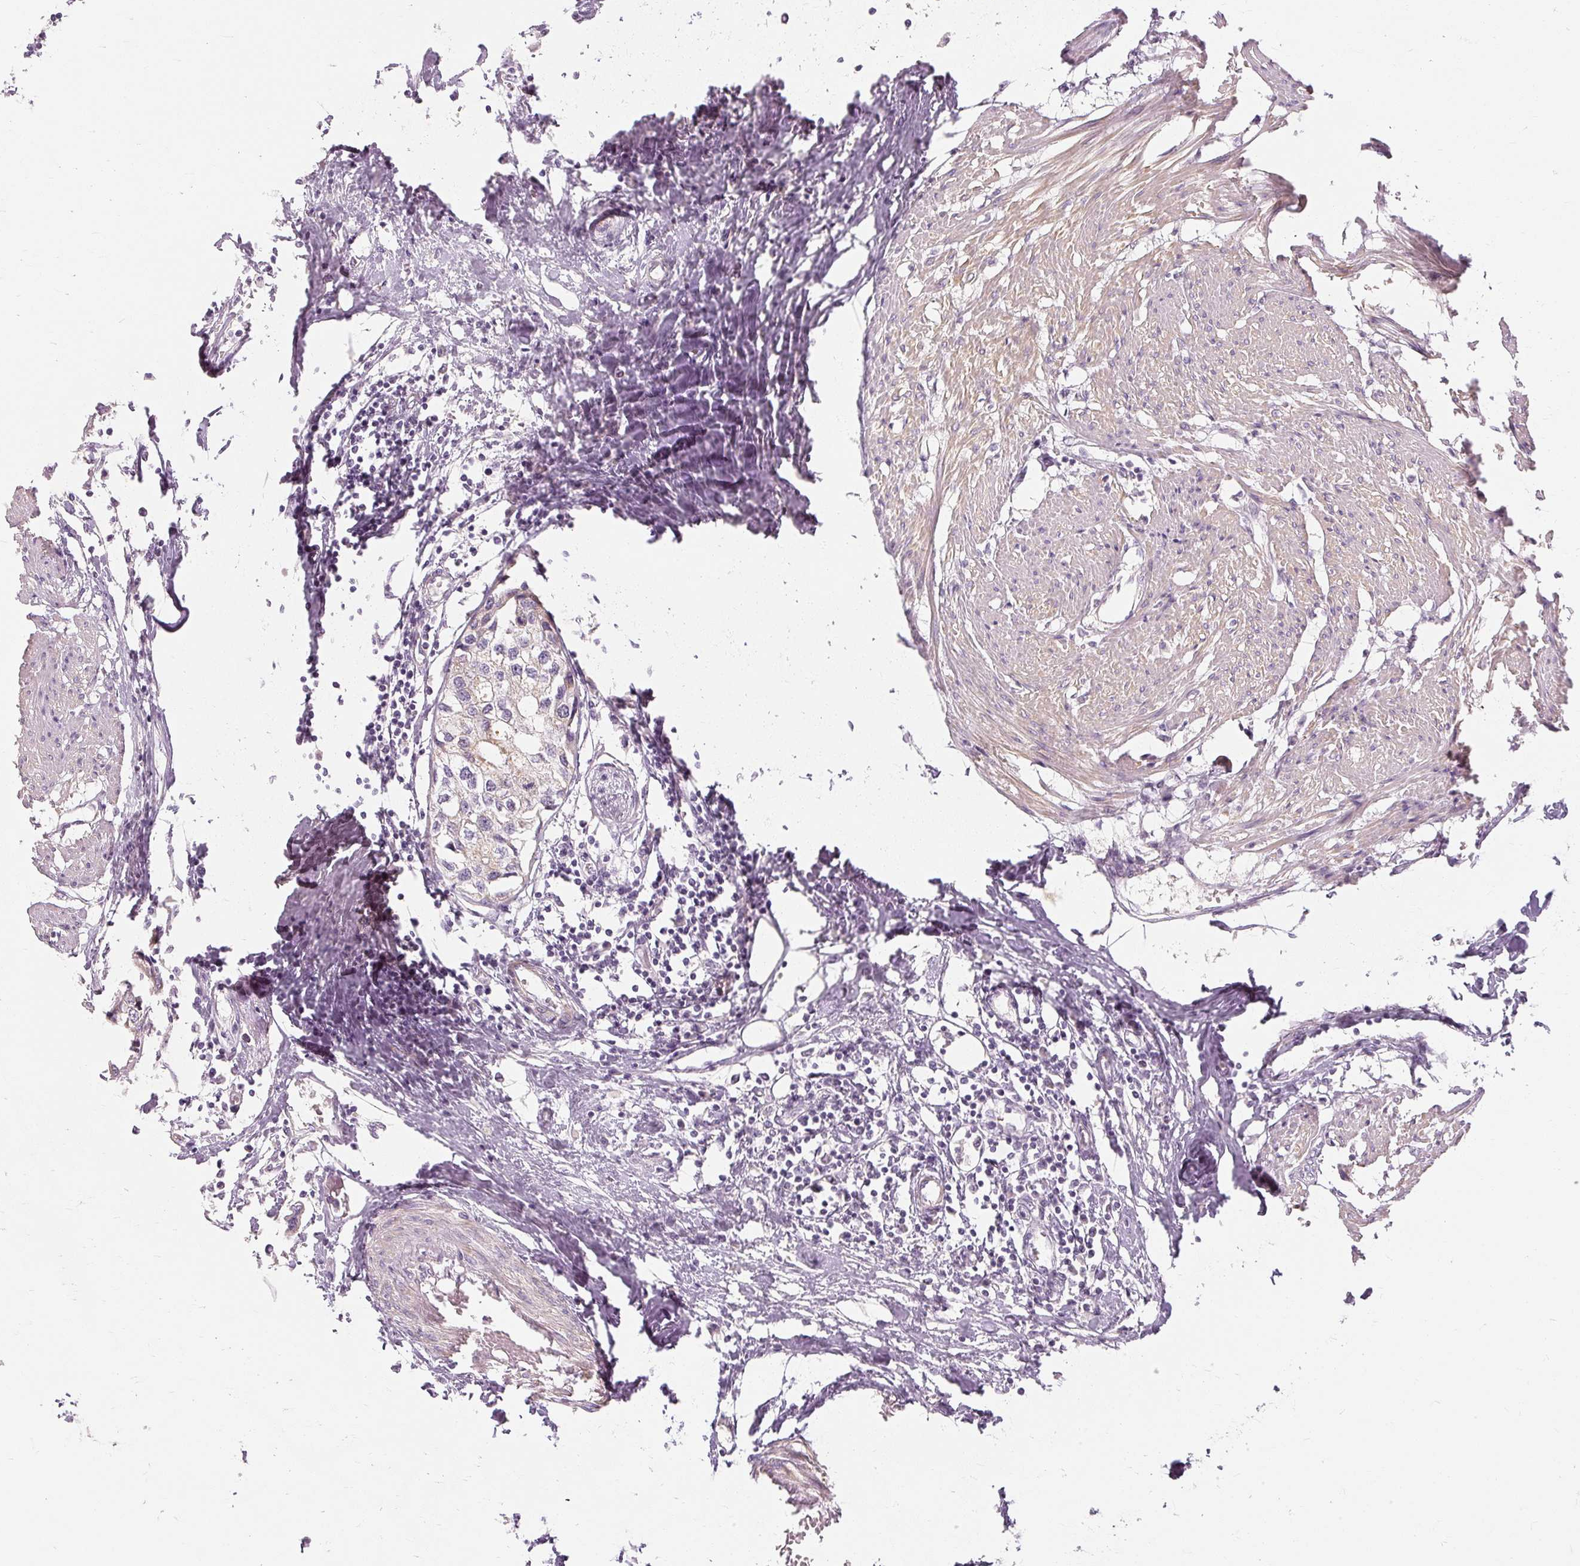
{"staining": {"intensity": "negative", "quantity": "none", "location": "none"}, "tissue": "urothelial cancer", "cell_type": "Tumor cells", "image_type": "cancer", "snomed": [{"axis": "morphology", "description": "Urothelial carcinoma, High grade"}, {"axis": "topography", "description": "Urinary bladder"}], "caption": "There is no significant expression in tumor cells of high-grade urothelial carcinoma.", "gene": "CAPN3", "patient": {"sex": "male", "age": 64}}